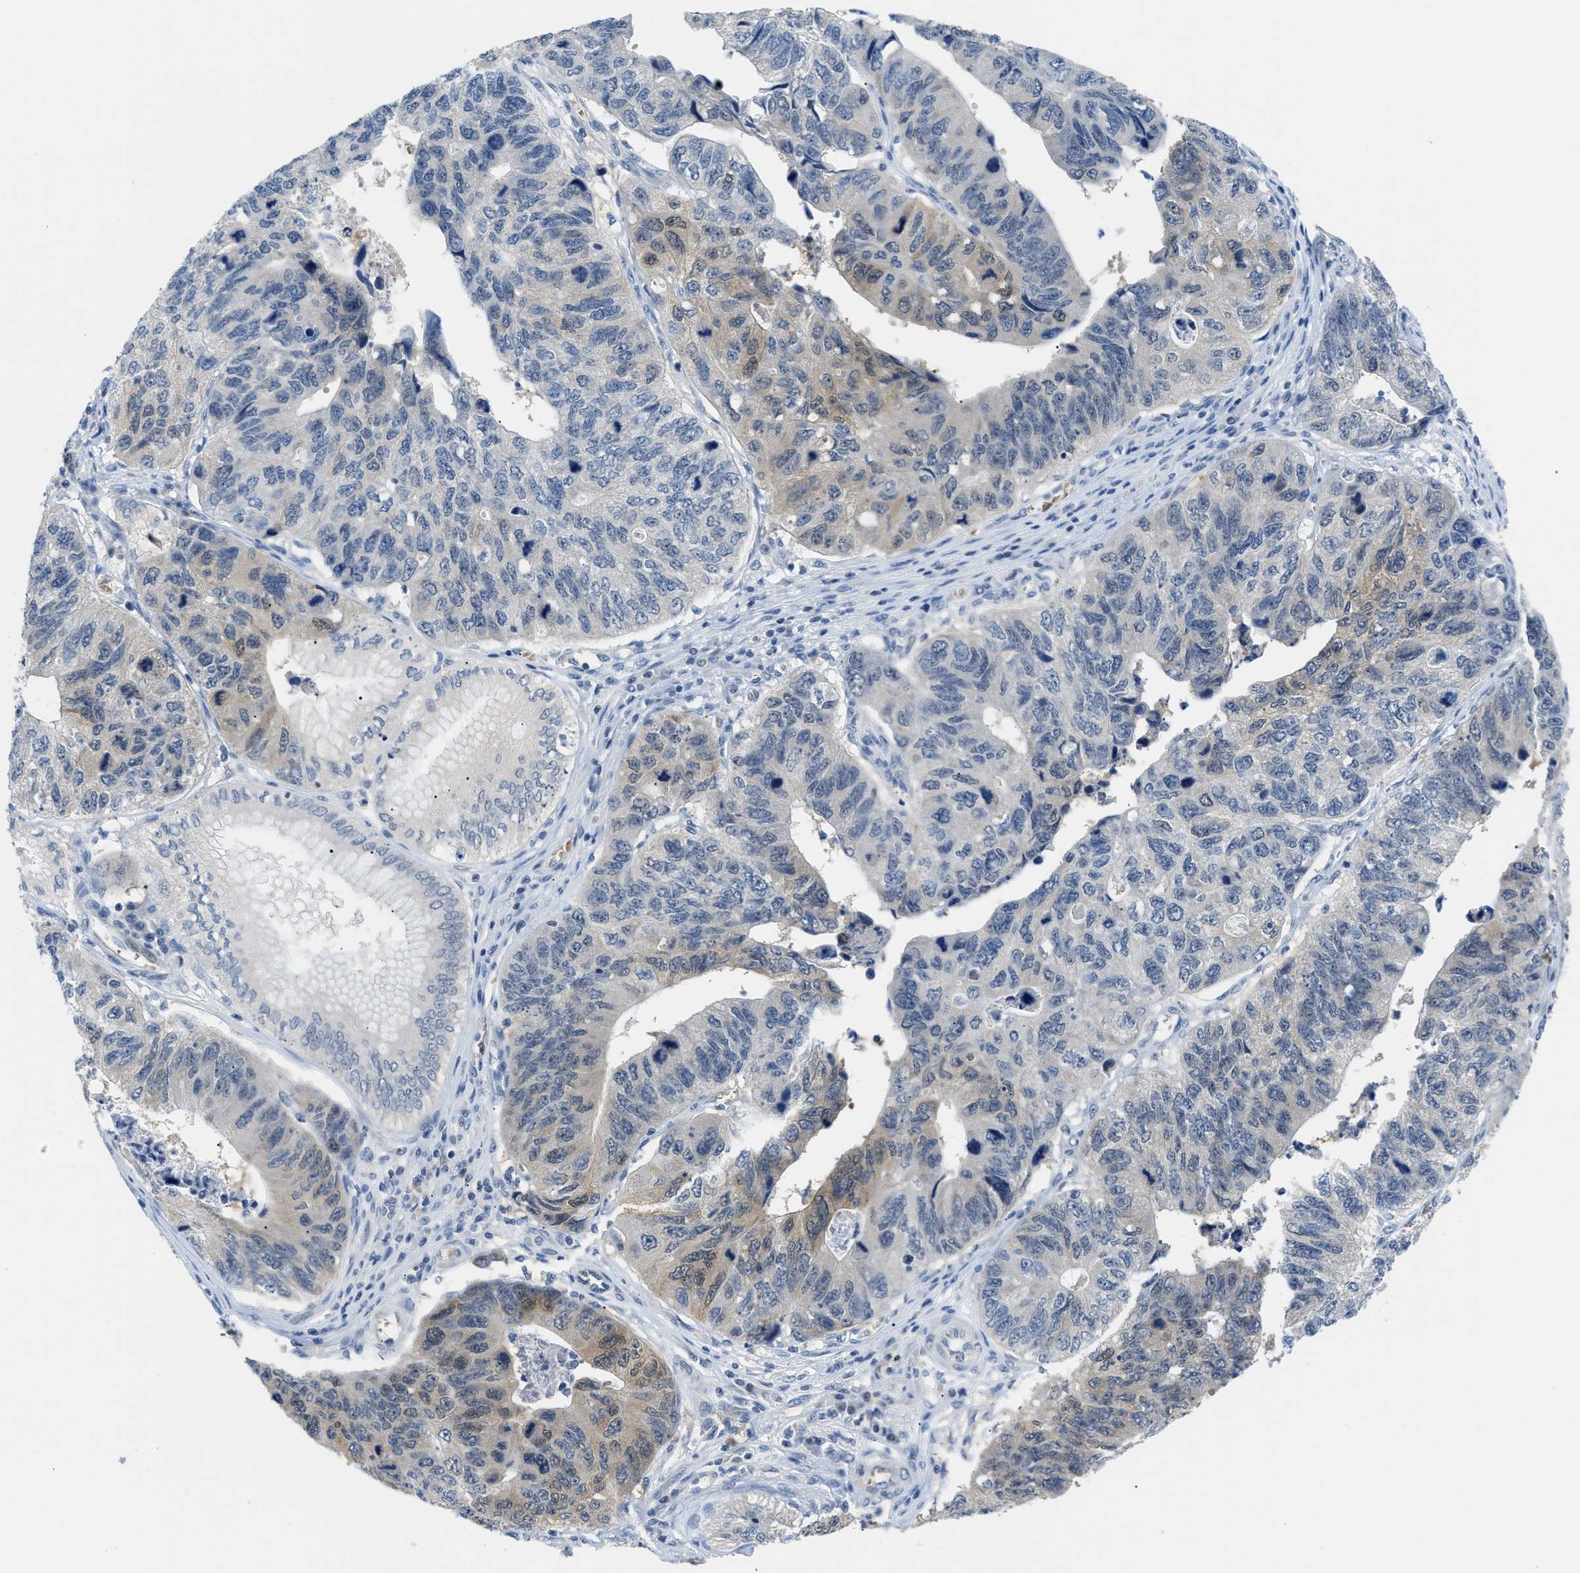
{"staining": {"intensity": "weak", "quantity": "25%-75%", "location": "cytoplasmic/membranous"}, "tissue": "stomach cancer", "cell_type": "Tumor cells", "image_type": "cancer", "snomed": [{"axis": "morphology", "description": "Adenocarcinoma, NOS"}, {"axis": "topography", "description": "Stomach"}], "caption": "This is an image of IHC staining of stomach cancer, which shows weak expression in the cytoplasmic/membranous of tumor cells.", "gene": "PSAT1", "patient": {"sex": "male", "age": 59}}